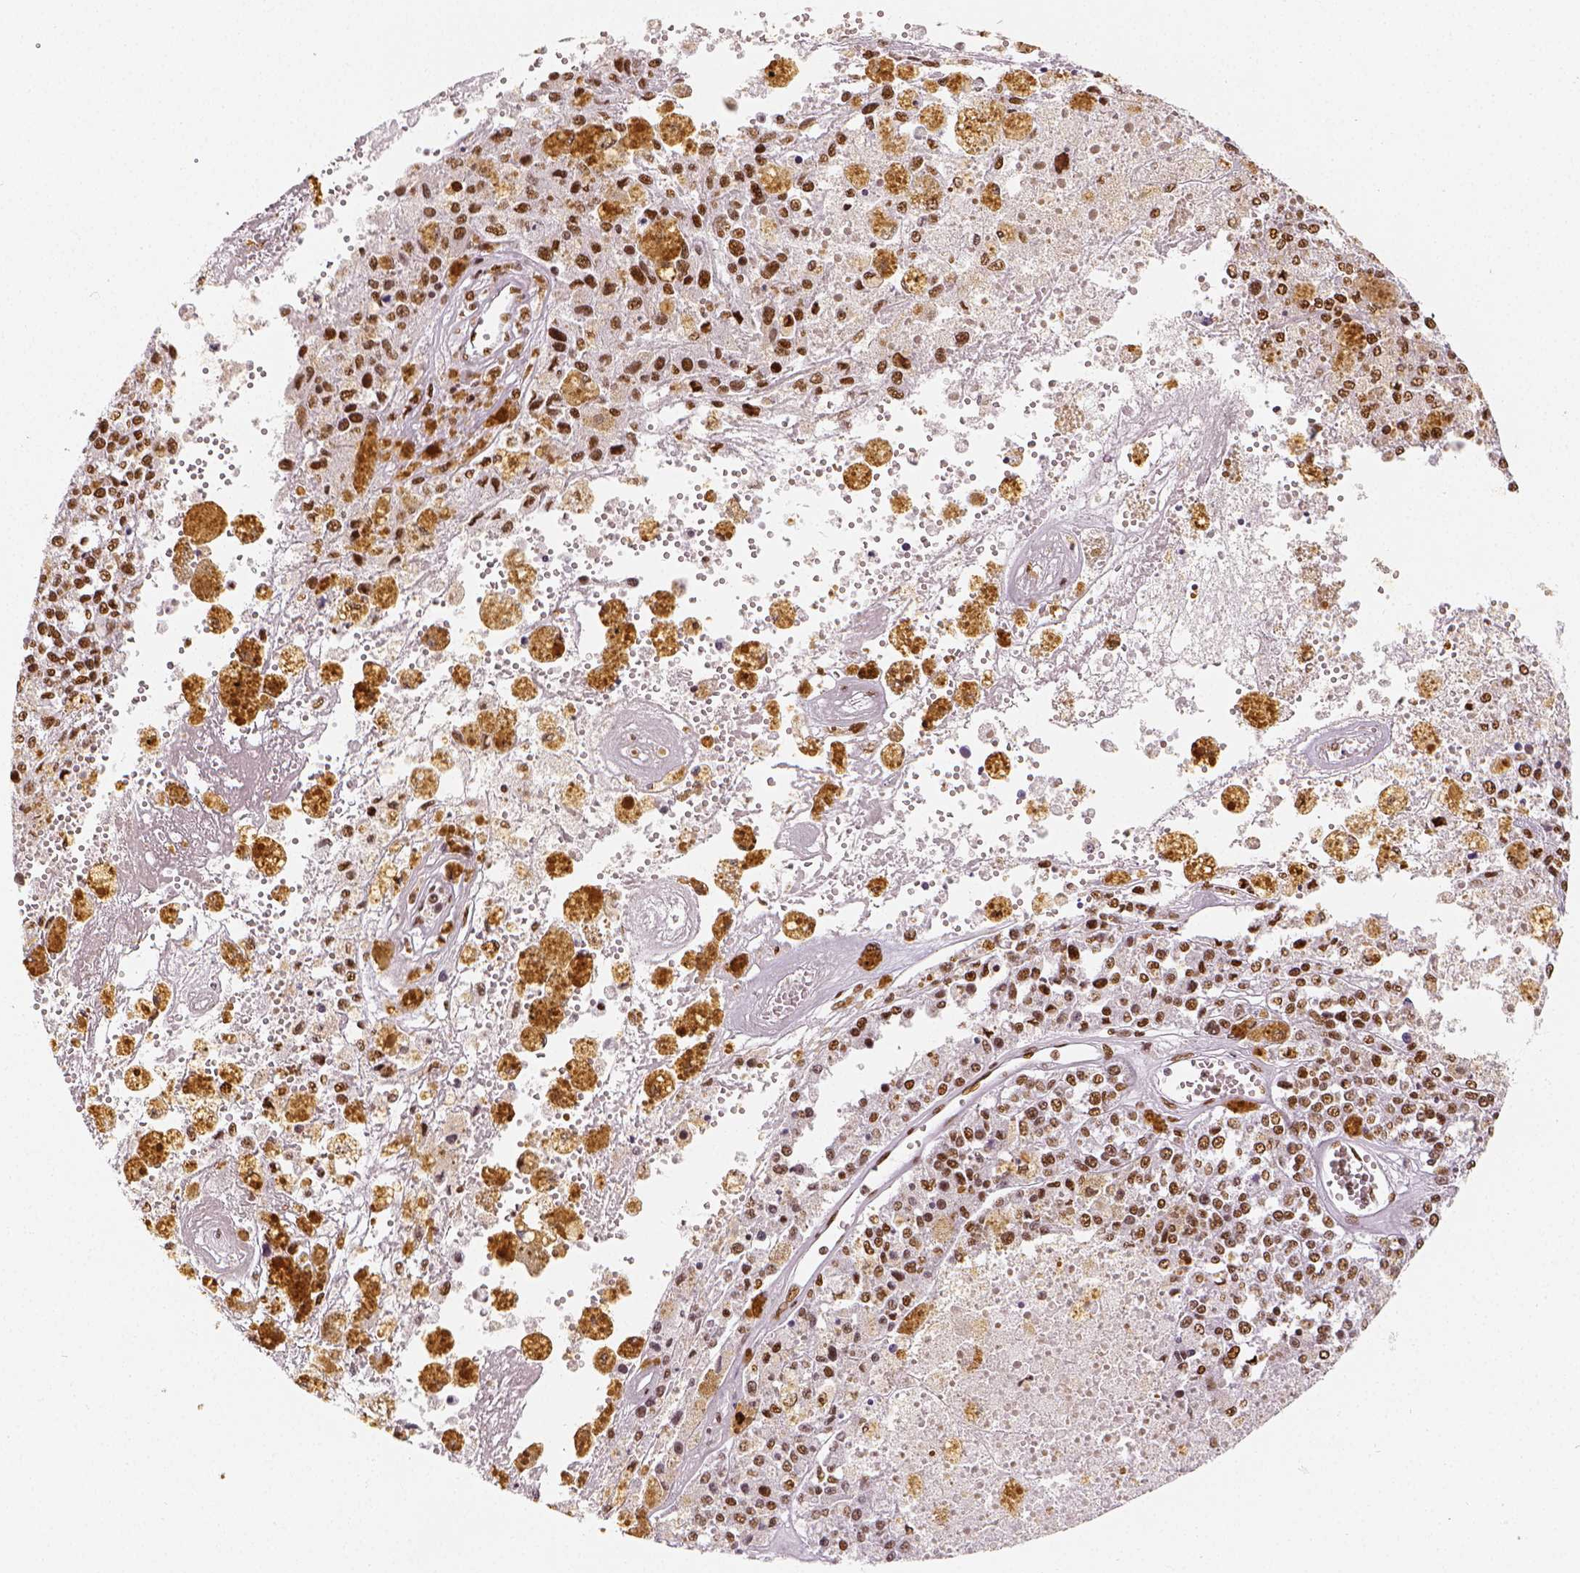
{"staining": {"intensity": "moderate", "quantity": ">75%", "location": "nuclear"}, "tissue": "melanoma", "cell_type": "Tumor cells", "image_type": "cancer", "snomed": [{"axis": "morphology", "description": "Malignant melanoma, Metastatic site"}, {"axis": "topography", "description": "Lymph node"}], "caption": "Moderate nuclear protein expression is present in approximately >75% of tumor cells in melanoma. The staining is performed using DAB (3,3'-diaminobenzidine) brown chromogen to label protein expression. The nuclei are counter-stained blue using hematoxylin.", "gene": "KDM5B", "patient": {"sex": "female", "age": 64}}